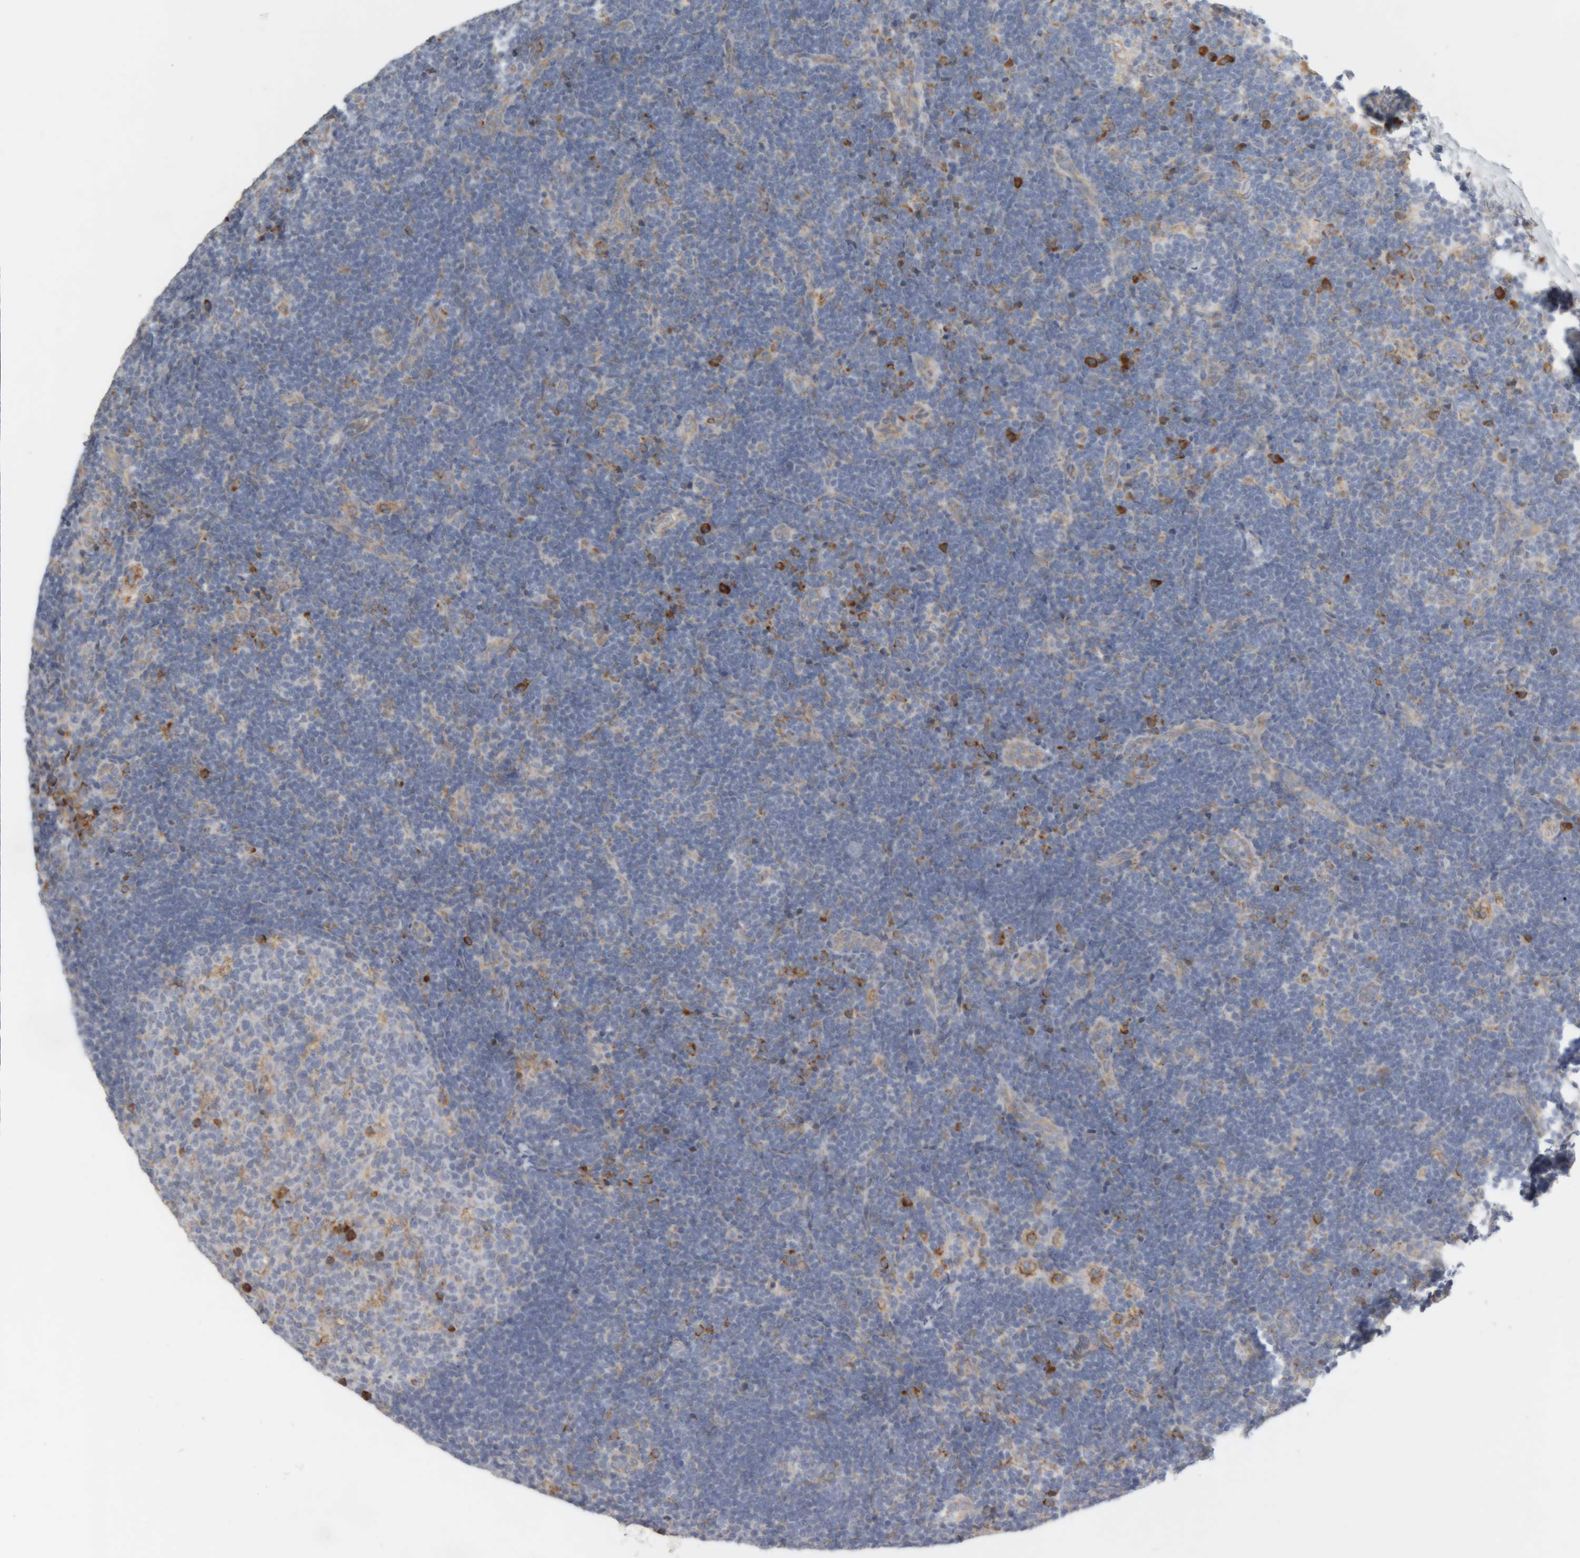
{"staining": {"intensity": "moderate", "quantity": "<25%", "location": "cytoplasmic/membranous"}, "tissue": "lymph node", "cell_type": "Germinal center cells", "image_type": "normal", "snomed": [{"axis": "morphology", "description": "Normal tissue, NOS"}, {"axis": "topography", "description": "Lymph node"}], "caption": "Germinal center cells demonstrate moderate cytoplasmic/membranous expression in approximately <25% of cells in normal lymph node. (brown staining indicates protein expression, while blue staining denotes nuclei).", "gene": "RPN2", "patient": {"sex": "female", "age": 22}}